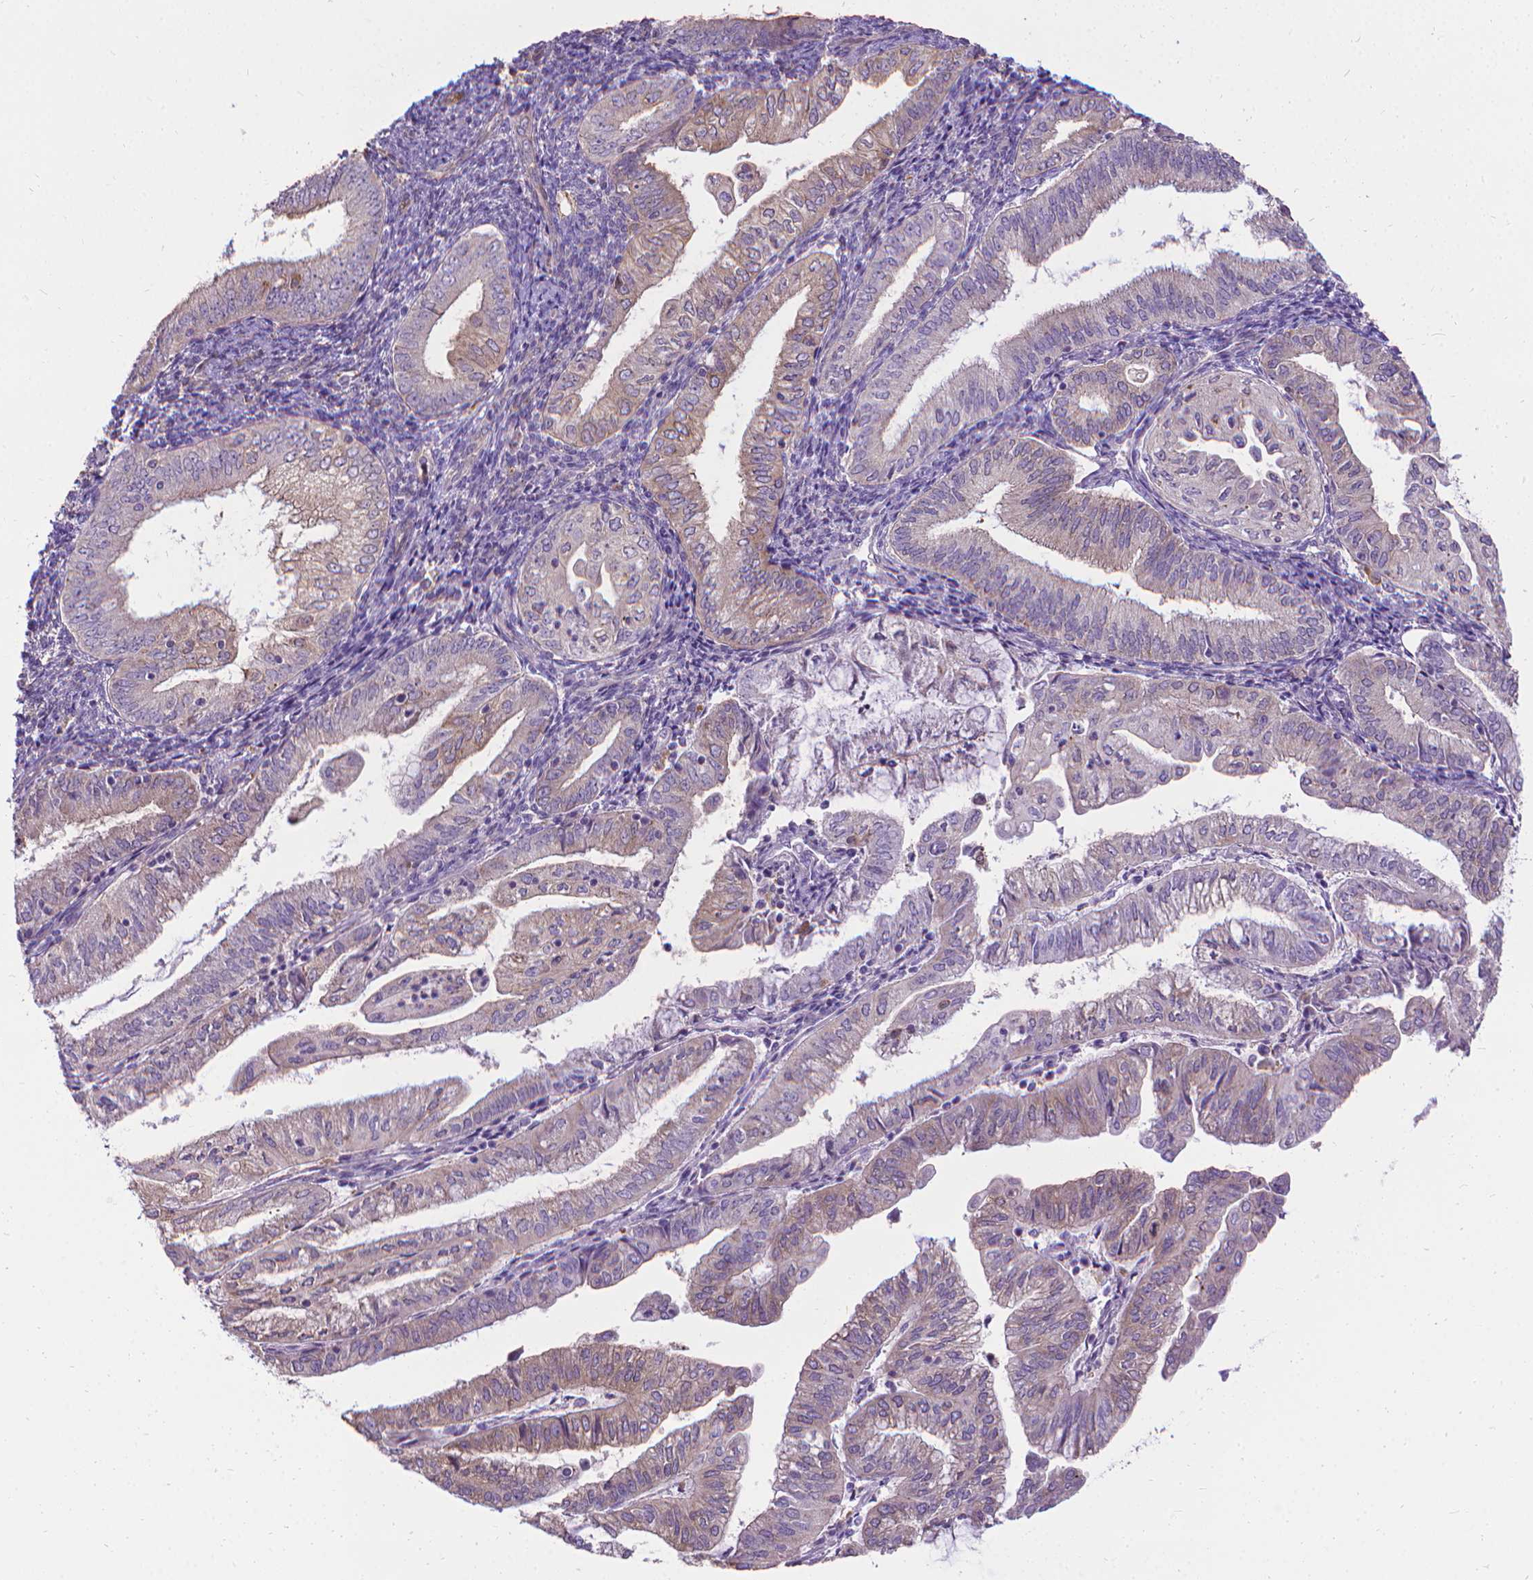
{"staining": {"intensity": "weak", "quantity": "<25%", "location": "cytoplasmic/membranous"}, "tissue": "endometrial cancer", "cell_type": "Tumor cells", "image_type": "cancer", "snomed": [{"axis": "morphology", "description": "Adenocarcinoma, NOS"}, {"axis": "topography", "description": "Endometrium"}], "caption": "An immunohistochemistry (IHC) image of endometrial cancer (adenocarcinoma) is shown. There is no staining in tumor cells of endometrial cancer (adenocarcinoma).", "gene": "CFAP299", "patient": {"sex": "female", "age": 55}}